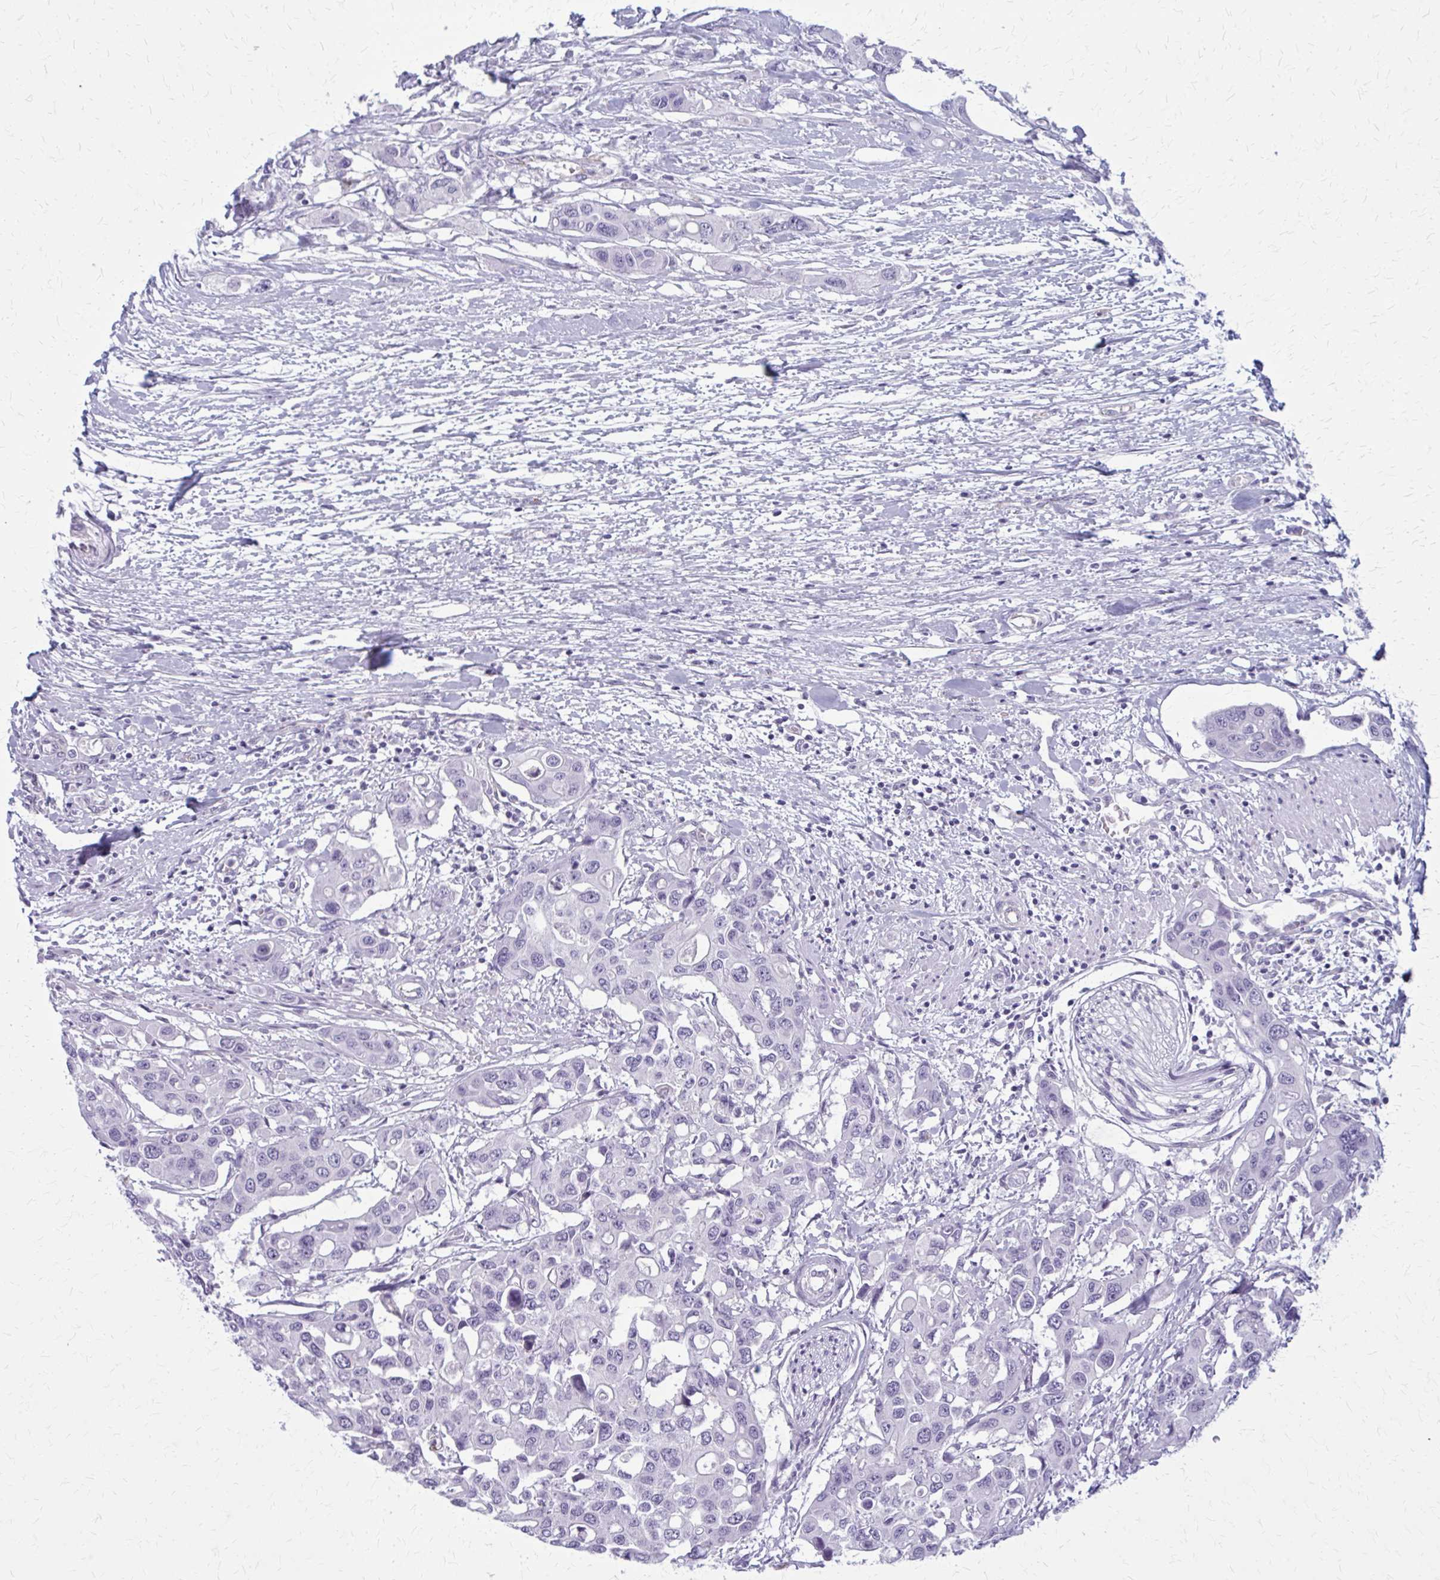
{"staining": {"intensity": "negative", "quantity": "none", "location": "none"}, "tissue": "colorectal cancer", "cell_type": "Tumor cells", "image_type": "cancer", "snomed": [{"axis": "morphology", "description": "Adenocarcinoma, NOS"}, {"axis": "topography", "description": "Colon"}], "caption": "High magnification brightfield microscopy of colorectal adenocarcinoma stained with DAB (3,3'-diaminobenzidine) (brown) and counterstained with hematoxylin (blue): tumor cells show no significant positivity.", "gene": "CASQ2", "patient": {"sex": "male", "age": 77}}